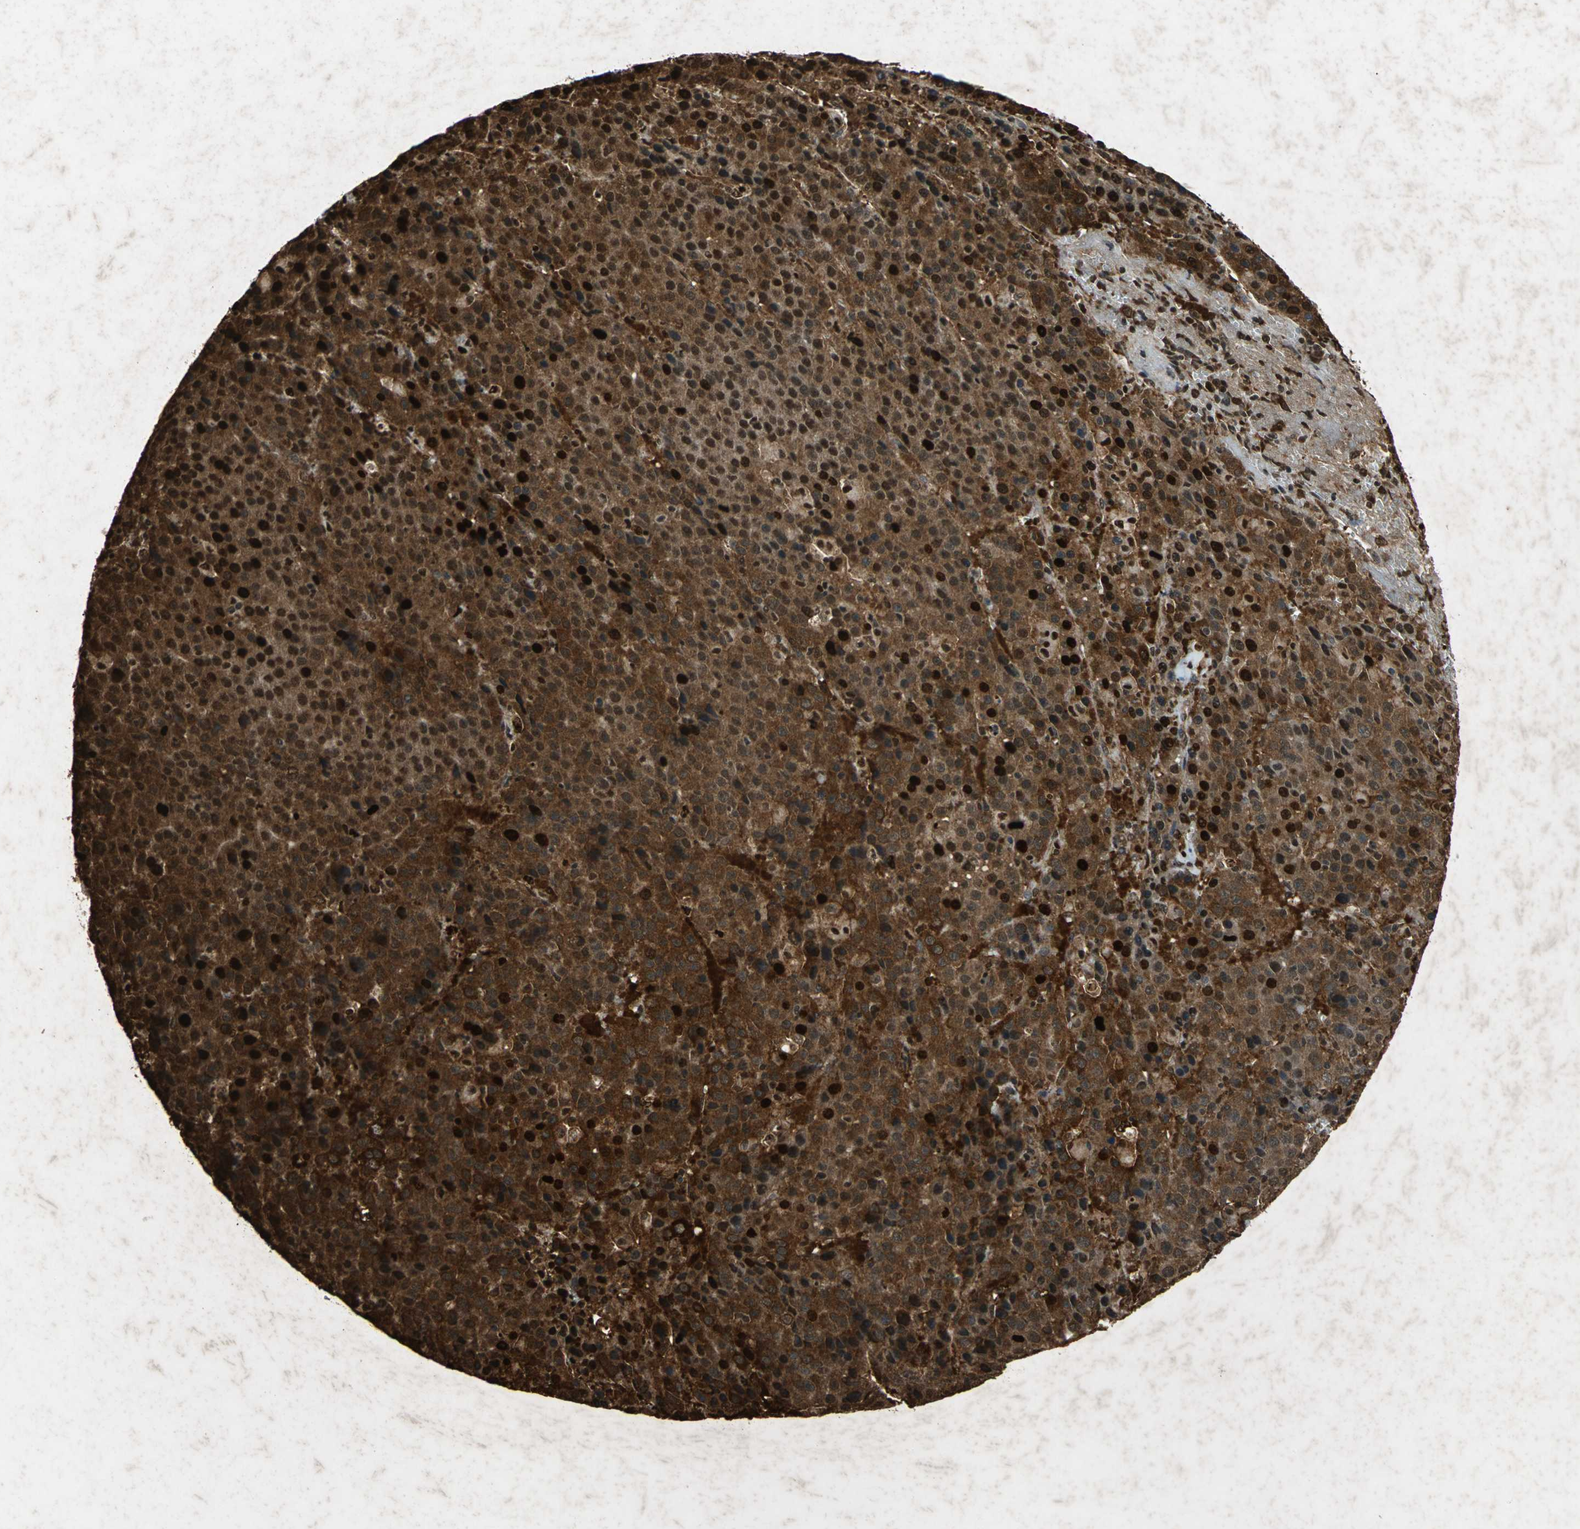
{"staining": {"intensity": "strong", "quantity": ">75%", "location": "cytoplasmic/membranous,nuclear"}, "tissue": "liver cancer", "cell_type": "Tumor cells", "image_type": "cancer", "snomed": [{"axis": "morphology", "description": "Carcinoma, Hepatocellular, NOS"}, {"axis": "topography", "description": "Liver"}], "caption": "Immunohistochemistry staining of liver cancer, which displays high levels of strong cytoplasmic/membranous and nuclear expression in approximately >75% of tumor cells indicating strong cytoplasmic/membranous and nuclear protein staining. The staining was performed using DAB (brown) for protein detection and nuclei were counterstained in hematoxylin (blue).", "gene": "ANP32A", "patient": {"sex": "female", "age": 53}}